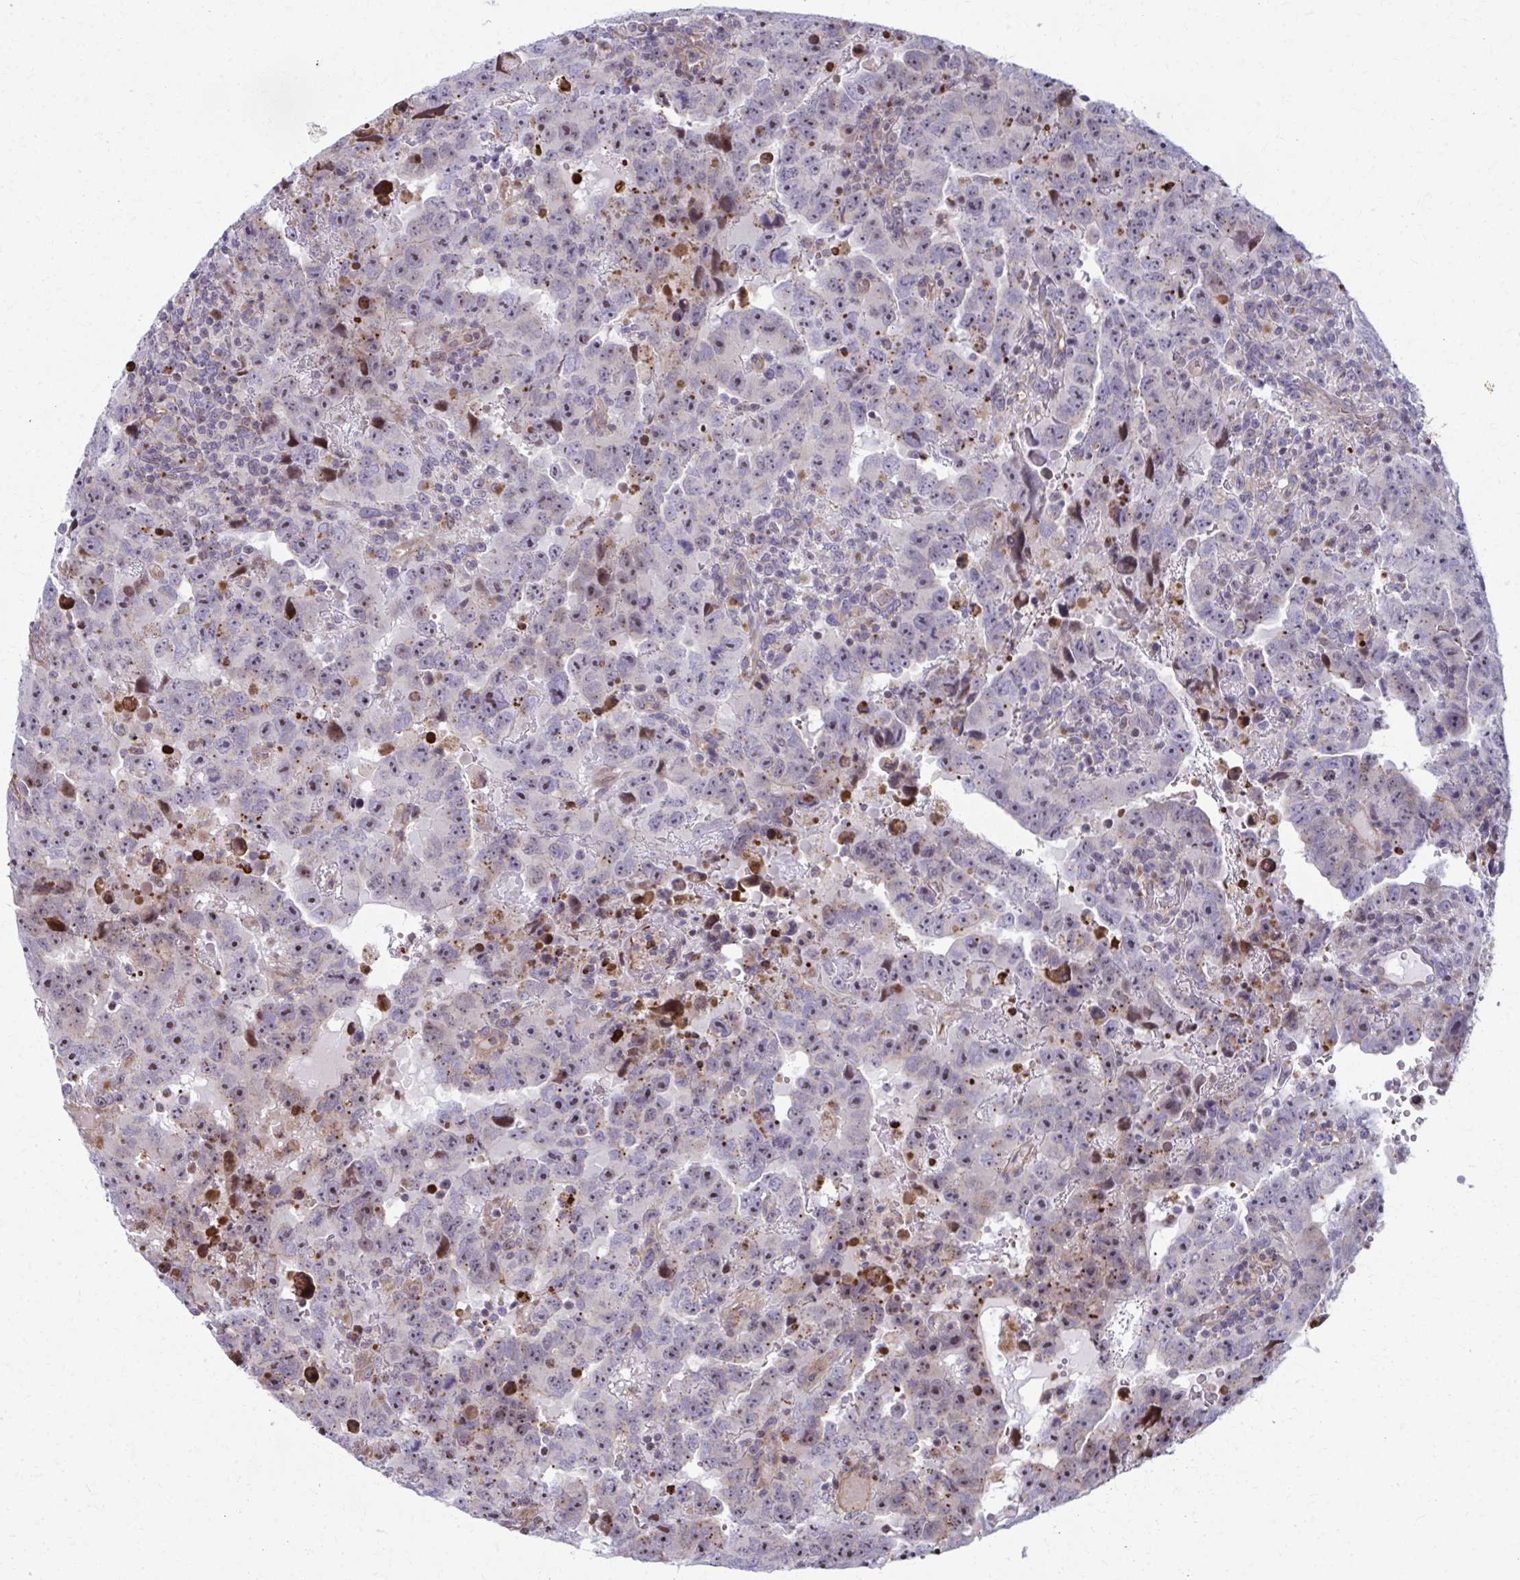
{"staining": {"intensity": "weak", "quantity": "25%-75%", "location": "cytoplasmic/membranous,nuclear"}, "tissue": "testis cancer", "cell_type": "Tumor cells", "image_type": "cancer", "snomed": [{"axis": "morphology", "description": "Carcinoma, Embryonal, NOS"}, {"axis": "topography", "description": "Testis"}], "caption": "An immunohistochemistry (IHC) image of neoplastic tissue is shown. Protein staining in brown shows weak cytoplasmic/membranous and nuclear positivity in testis embryonal carcinoma within tumor cells. (brown staining indicates protein expression, while blue staining denotes nuclei).", "gene": "LRRC4B", "patient": {"sex": "male", "age": 24}}